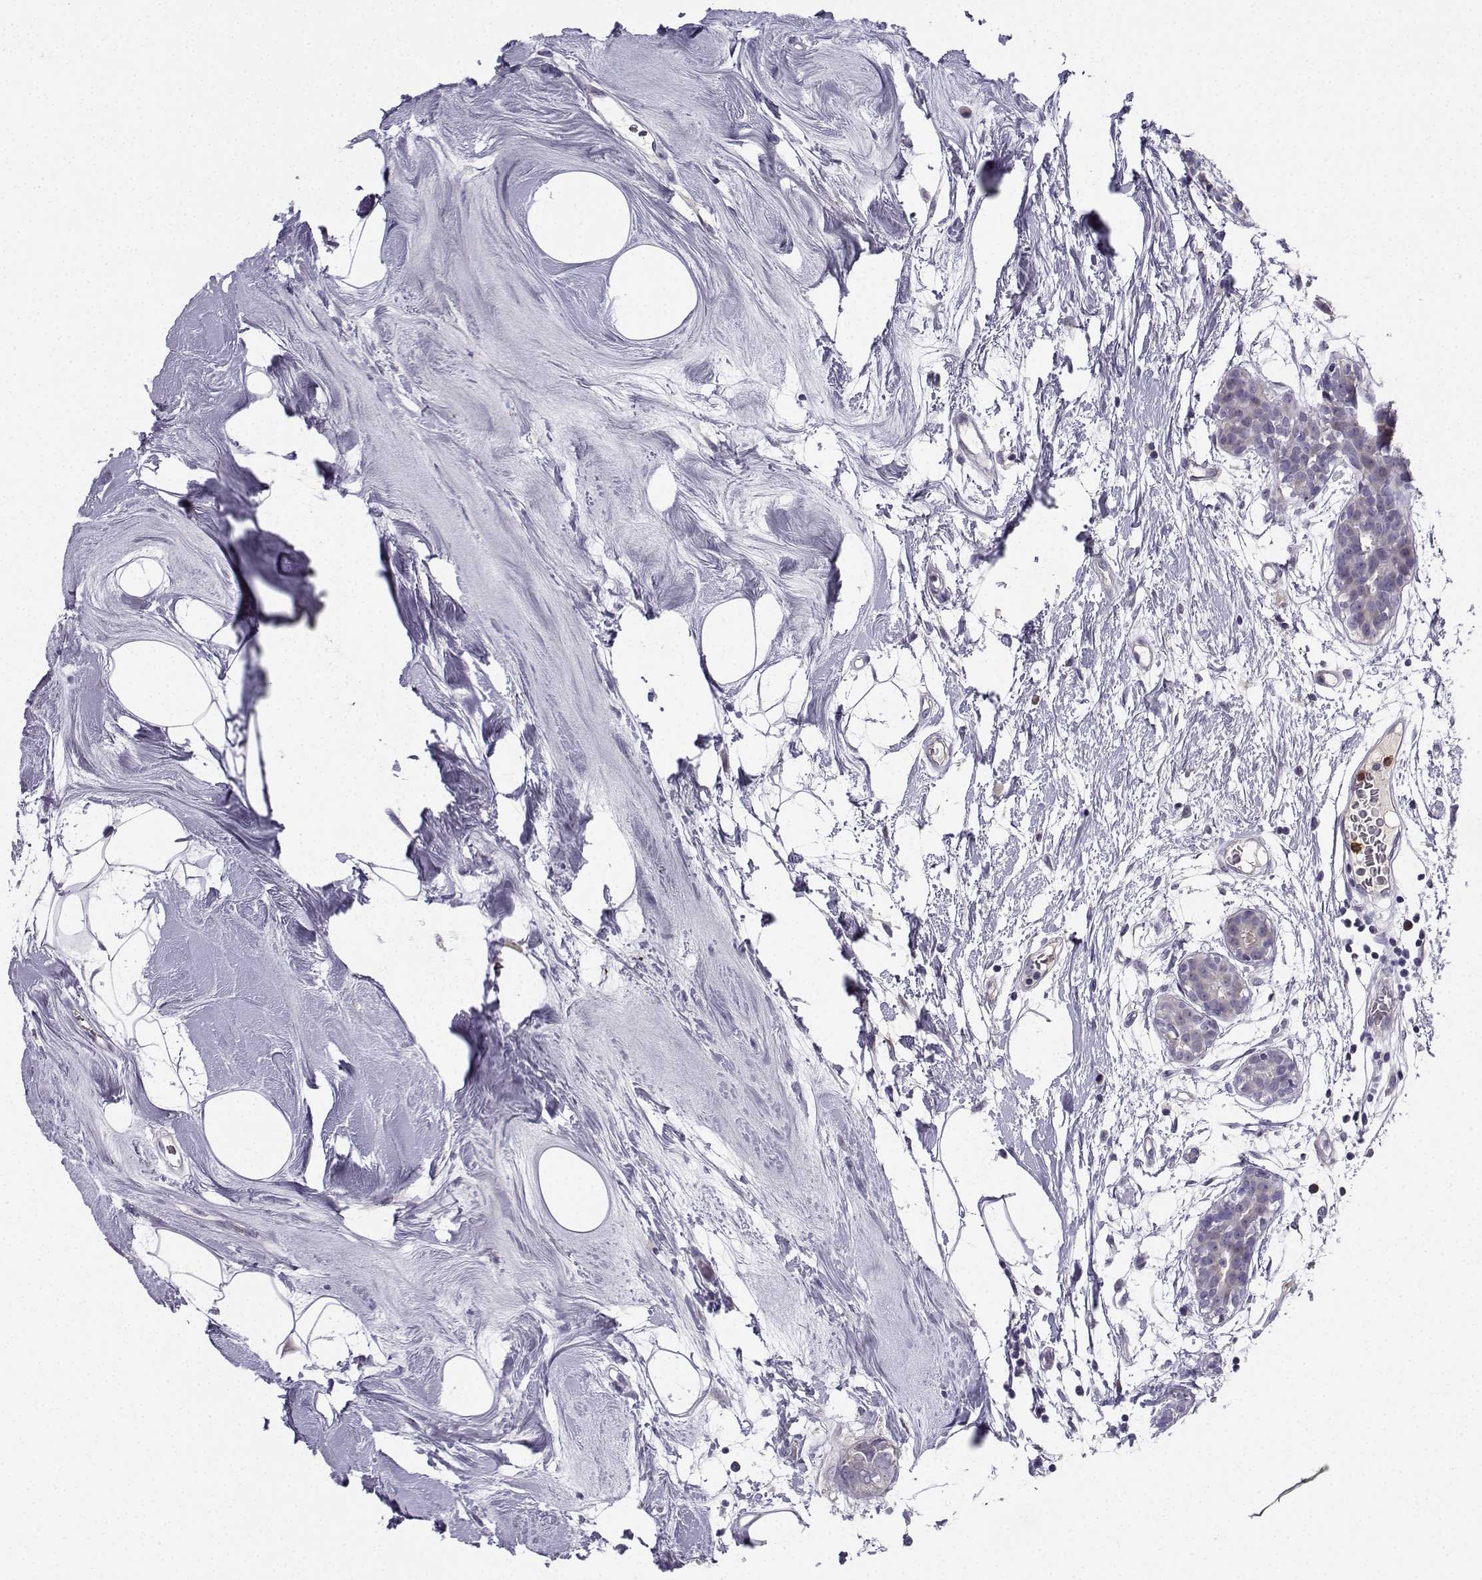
{"staining": {"intensity": "negative", "quantity": "none", "location": "none"}, "tissue": "breast cancer", "cell_type": "Tumor cells", "image_type": "cancer", "snomed": [{"axis": "morphology", "description": "Normal tissue, NOS"}, {"axis": "morphology", "description": "Duct carcinoma"}, {"axis": "topography", "description": "Breast"}], "caption": "Photomicrograph shows no significant protein expression in tumor cells of infiltrating ductal carcinoma (breast). (DAB IHC with hematoxylin counter stain).", "gene": "CALY", "patient": {"sex": "female", "age": 40}}